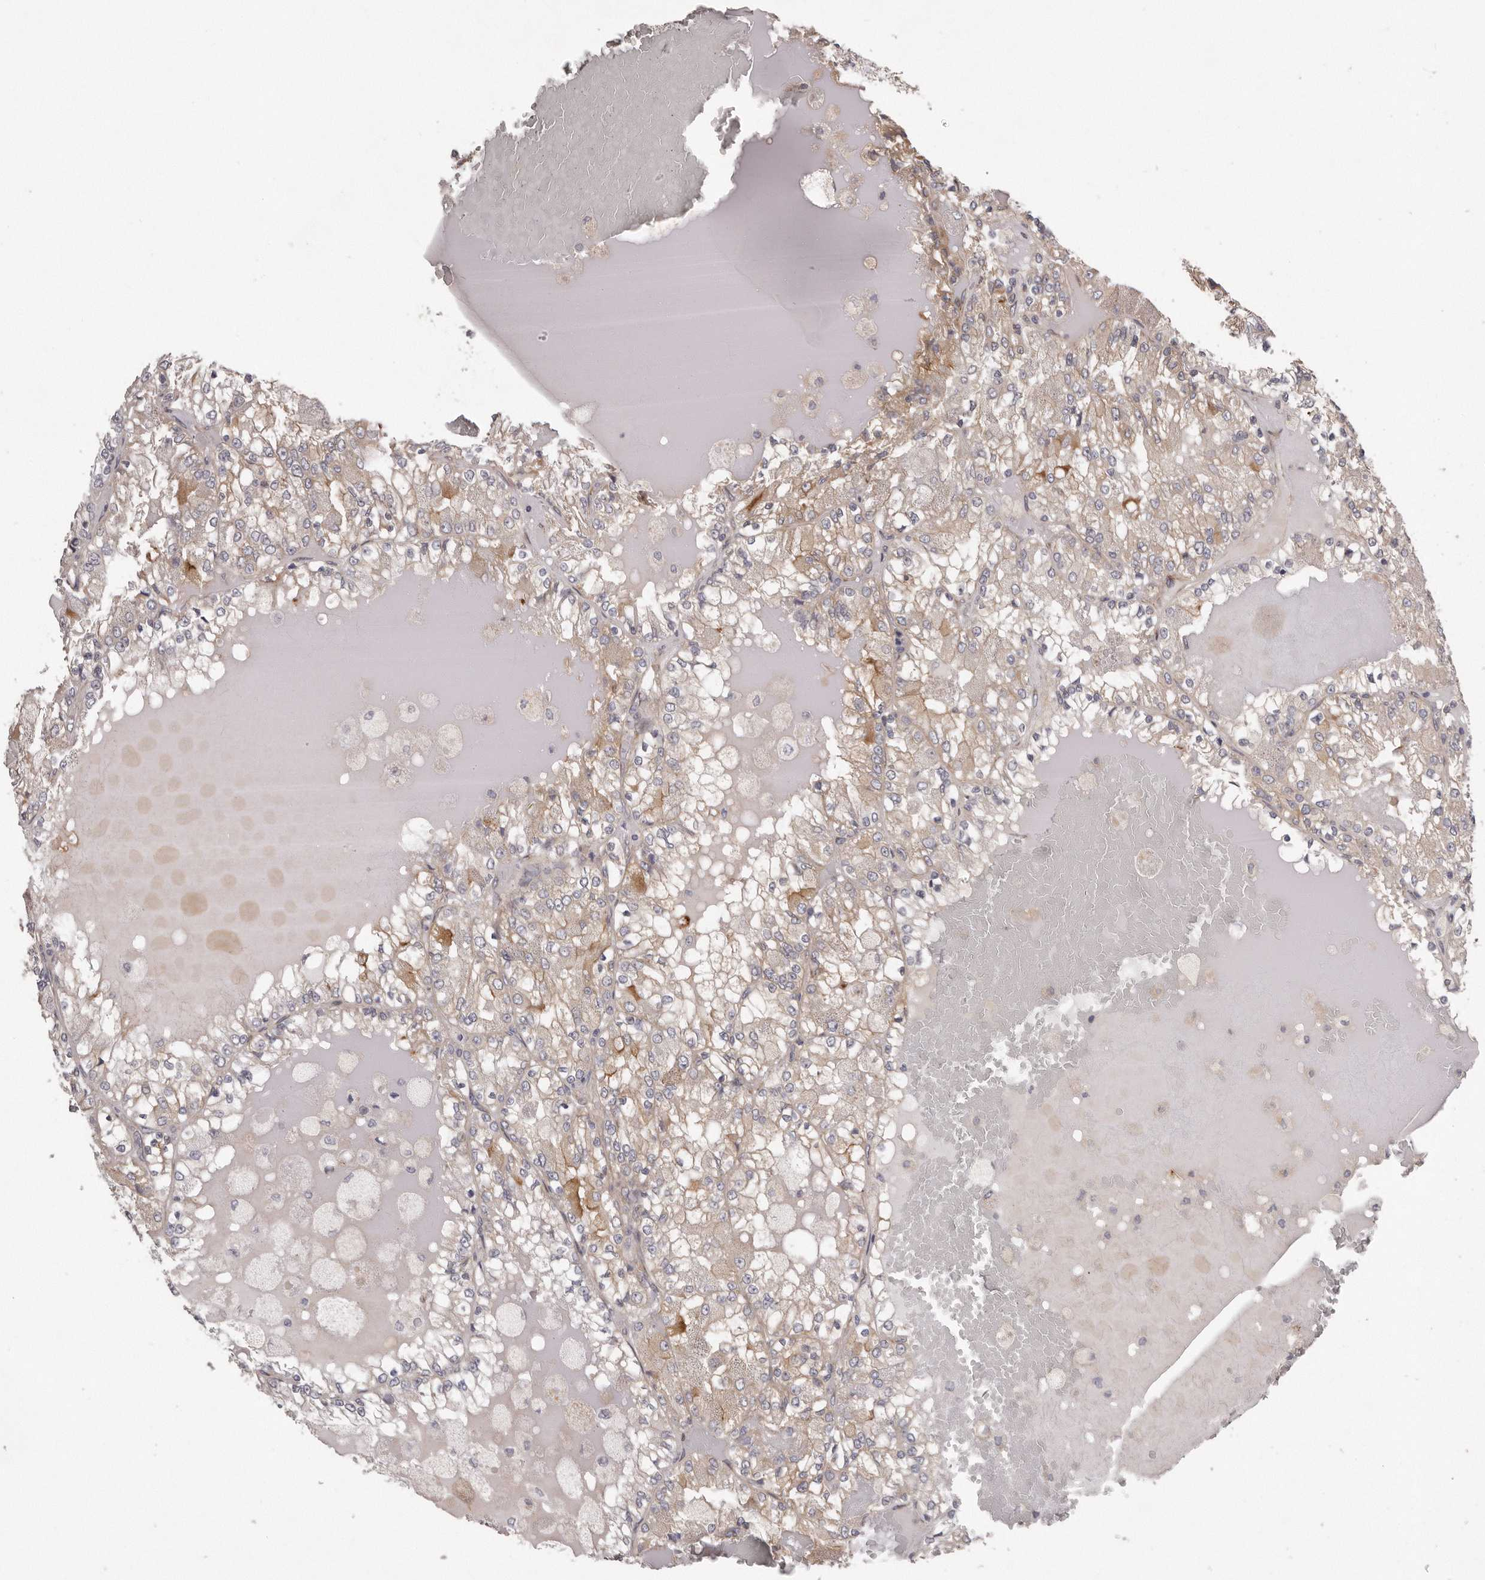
{"staining": {"intensity": "weak", "quantity": "25%-75%", "location": "cytoplasmic/membranous"}, "tissue": "renal cancer", "cell_type": "Tumor cells", "image_type": "cancer", "snomed": [{"axis": "morphology", "description": "Adenocarcinoma, NOS"}, {"axis": "topography", "description": "Kidney"}], "caption": "Immunohistochemistry (IHC) of human renal cancer (adenocarcinoma) shows low levels of weak cytoplasmic/membranous staining in approximately 25%-75% of tumor cells. The protein of interest is shown in brown color, while the nuclei are stained blue.", "gene": "ARMCX1", "patient": {"sex": "female", "age": 56}}